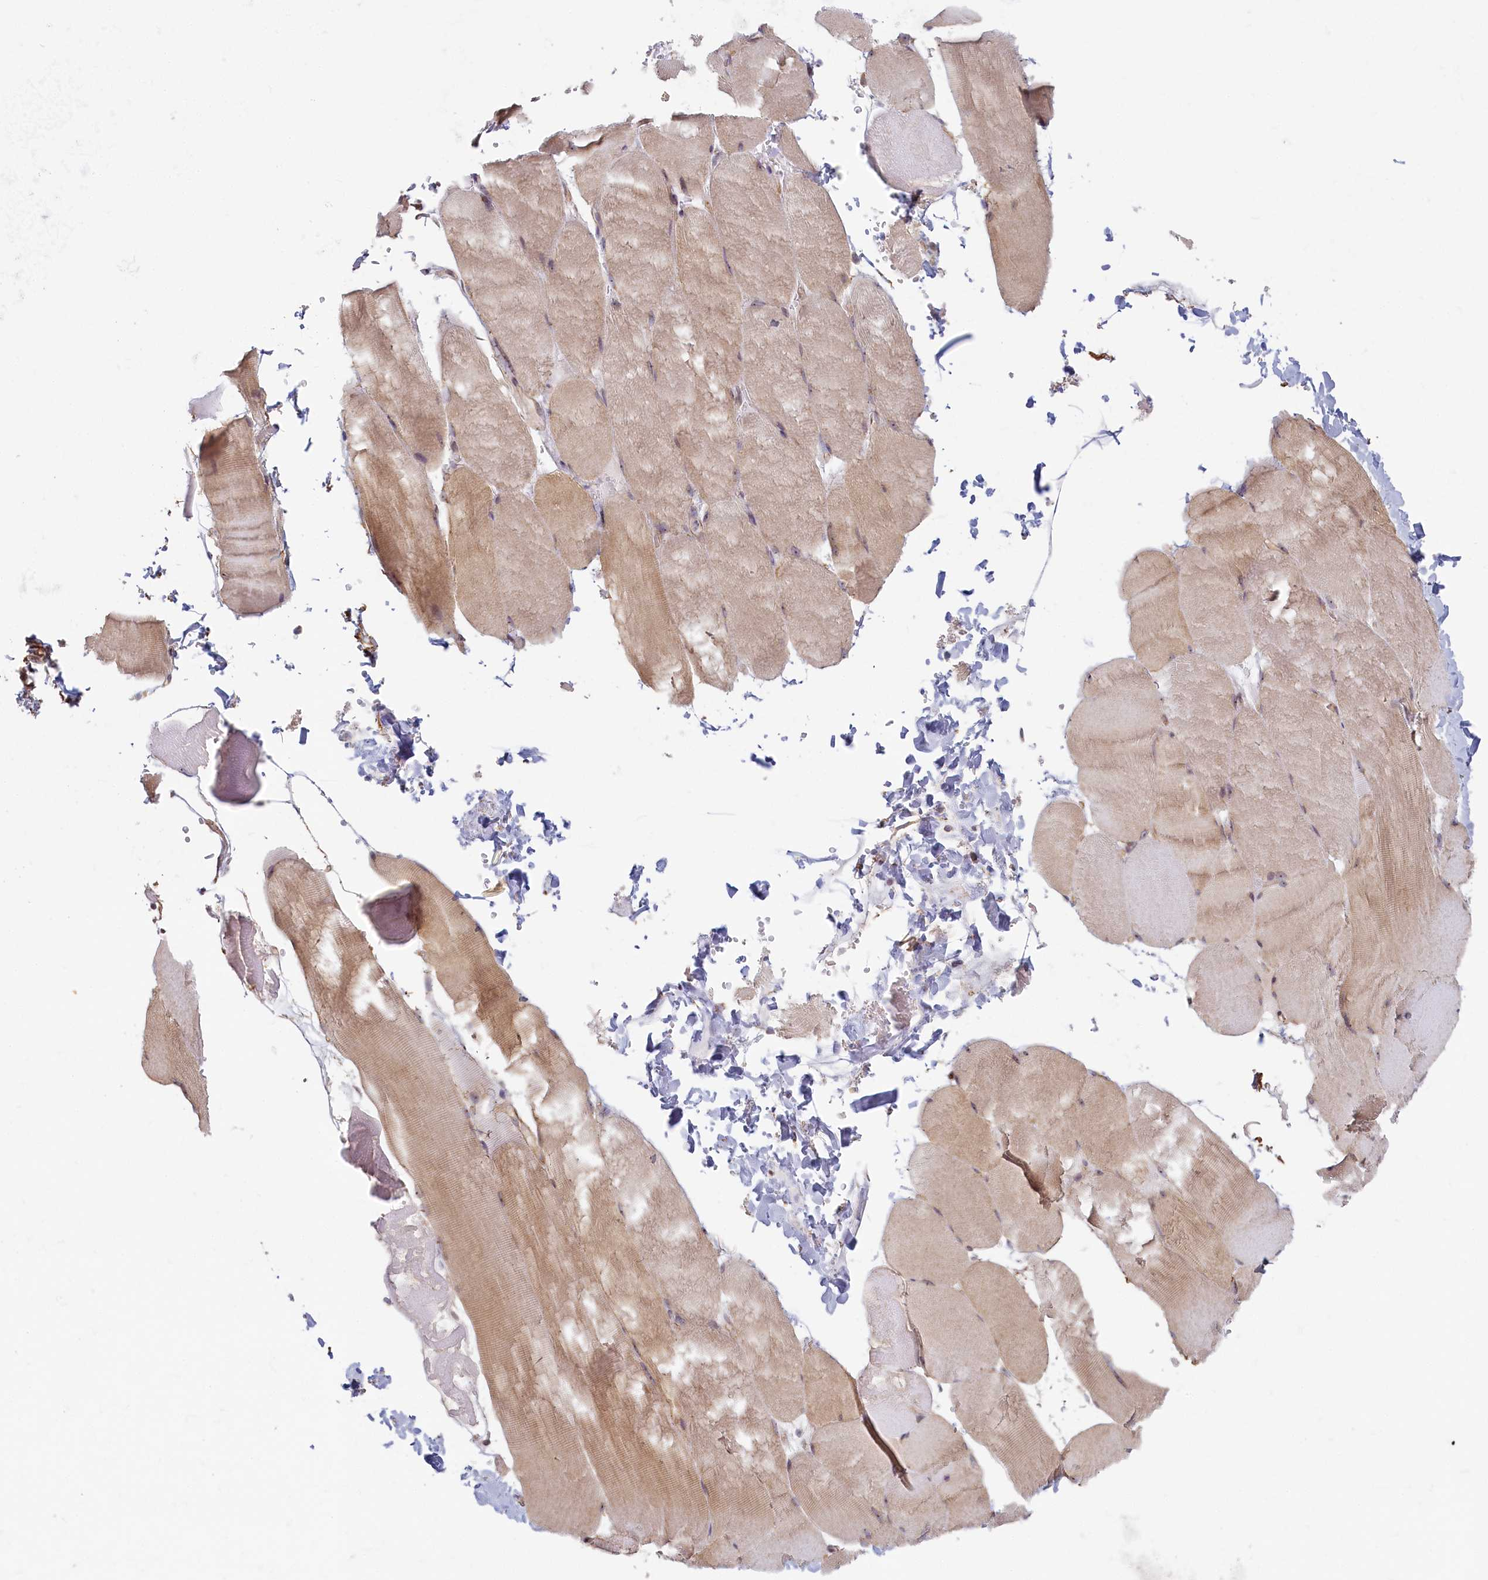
{"staining": {"intensity": "weak", "quantity": ">75%", "location": "cytoplasmic/membranous"}, "tissue": "skeletal muscle", "cell_type": "Myocytes", "image_type": "normal", "snomed": [{"axis": "morphology", "description": "Normal tissue, NOS"}, {"axis": "topography", "description": "Skeletal muscle"}, {"axis": "topography", "description": "Head-Neck"}], "caption": "IHC image of unremarkable human skeletal muscle stained for a protein (brown), which displays low levels of weak cytoplasmic/membranous expression in approximately >75% of myocytes.", "gene": "INTS4", "patient": {"sex": "male", "age": 66}}